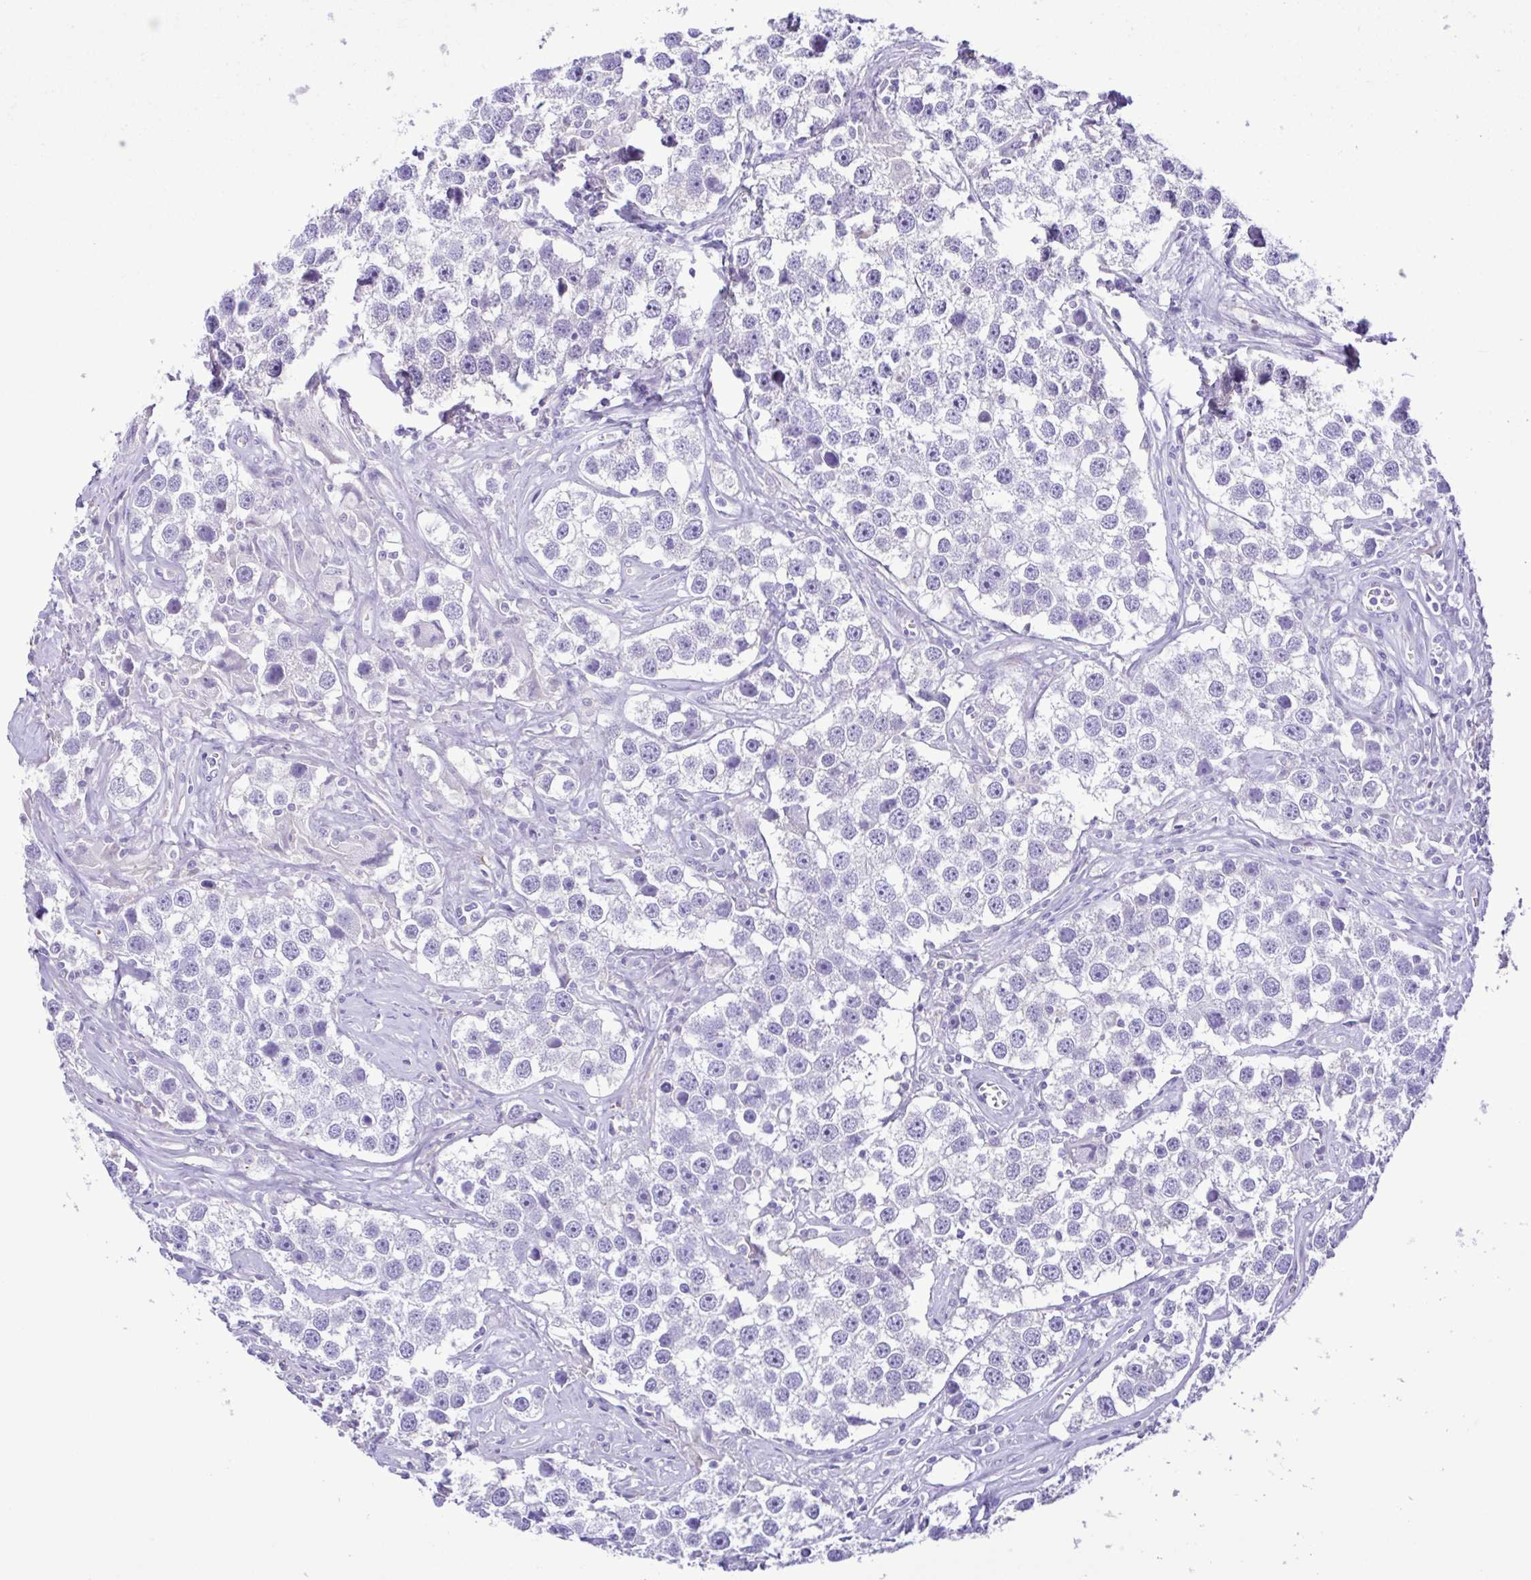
{"staining": {"intensity": "negative", "quantity": "none", "location": "none"}, "tissue": "testis cancer", "cell_type": "Tumor cells", "image_type": "cancer", "snomed": [{"axis": "morphology", "description": "Seminoma, NOS"}, {"axis": "topography", "description": "Testis"}], "caption": "Immunohistochemistry photomicrograph of neoplastic tissue: testis seminoma stained with DAB displays no significant protein positivity in tumor cells. (Immunohistochemistry (ihc), brightfield microscopy, high magnification).", "gene": "CYP17A1", "patient": {"sex": "male", "age": 49}}